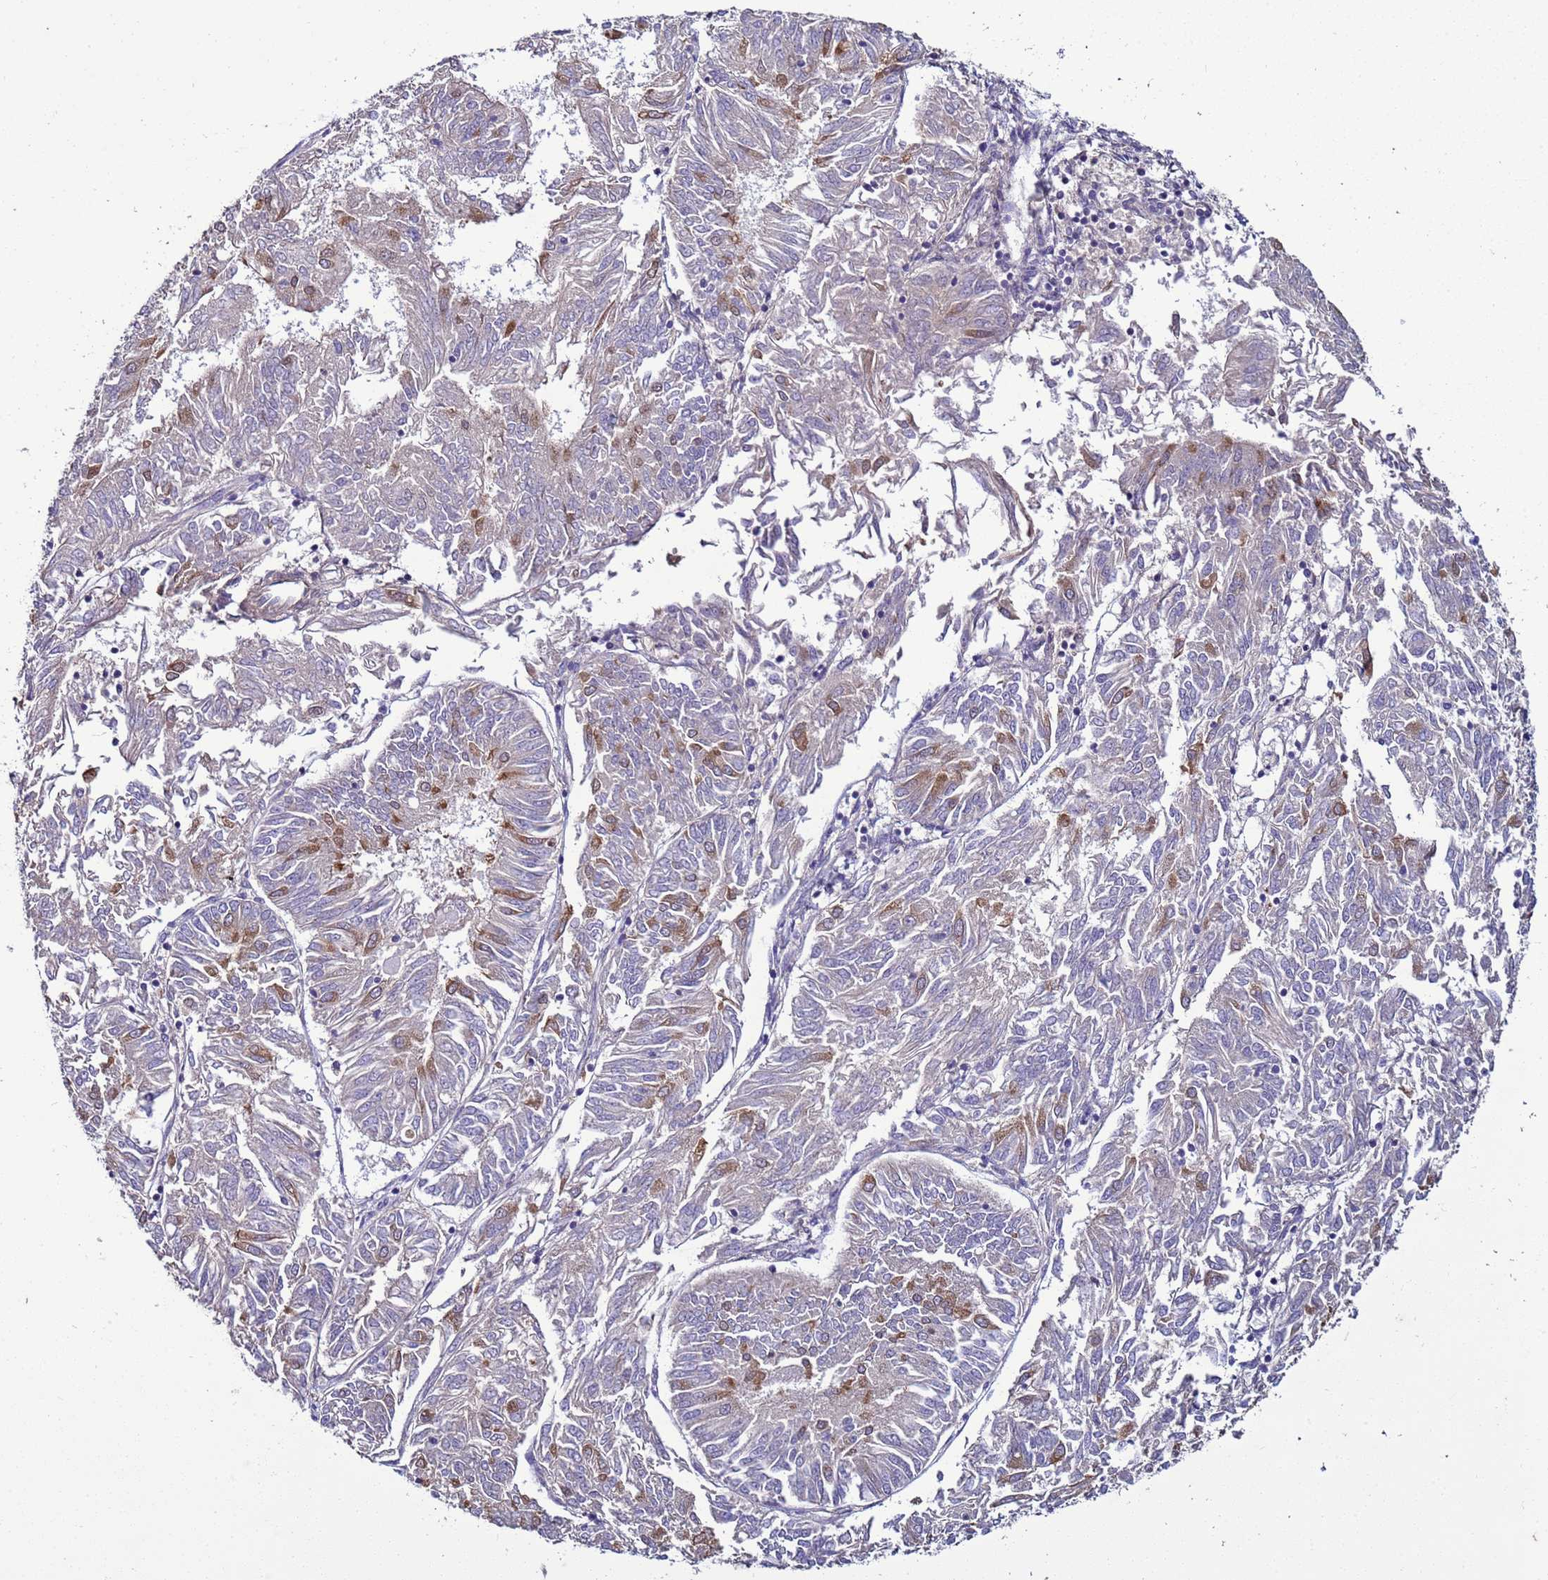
{"staining": {"intensity": "moderate", "quantity": "<25%", "location": "cytoplasmic/membranous"}, "tissue": "endometrial cancer", "cell_type": "Tumor cells", "image_type": "cancer", "snomed": [{"axis": "morphology", "description": "Adenocarcinoma, NOS"}, {"axis": "topography", "description": "Endometrium"}], "caption": "Immunohistochemistry (IHC) staining of endometrial cancer, which demonstrates low levels of moderate cytoplasmic/membranous expression in about <25% of tumor cells indicating moderate cytoplasmic/membranous protein staining. The staining was performed using DAB (brown) for protein detection and nuclei were counterstained in hematoxylin (blue).", "gene": "RABL2B", "patient": {"sex": "female", "age": 58}}